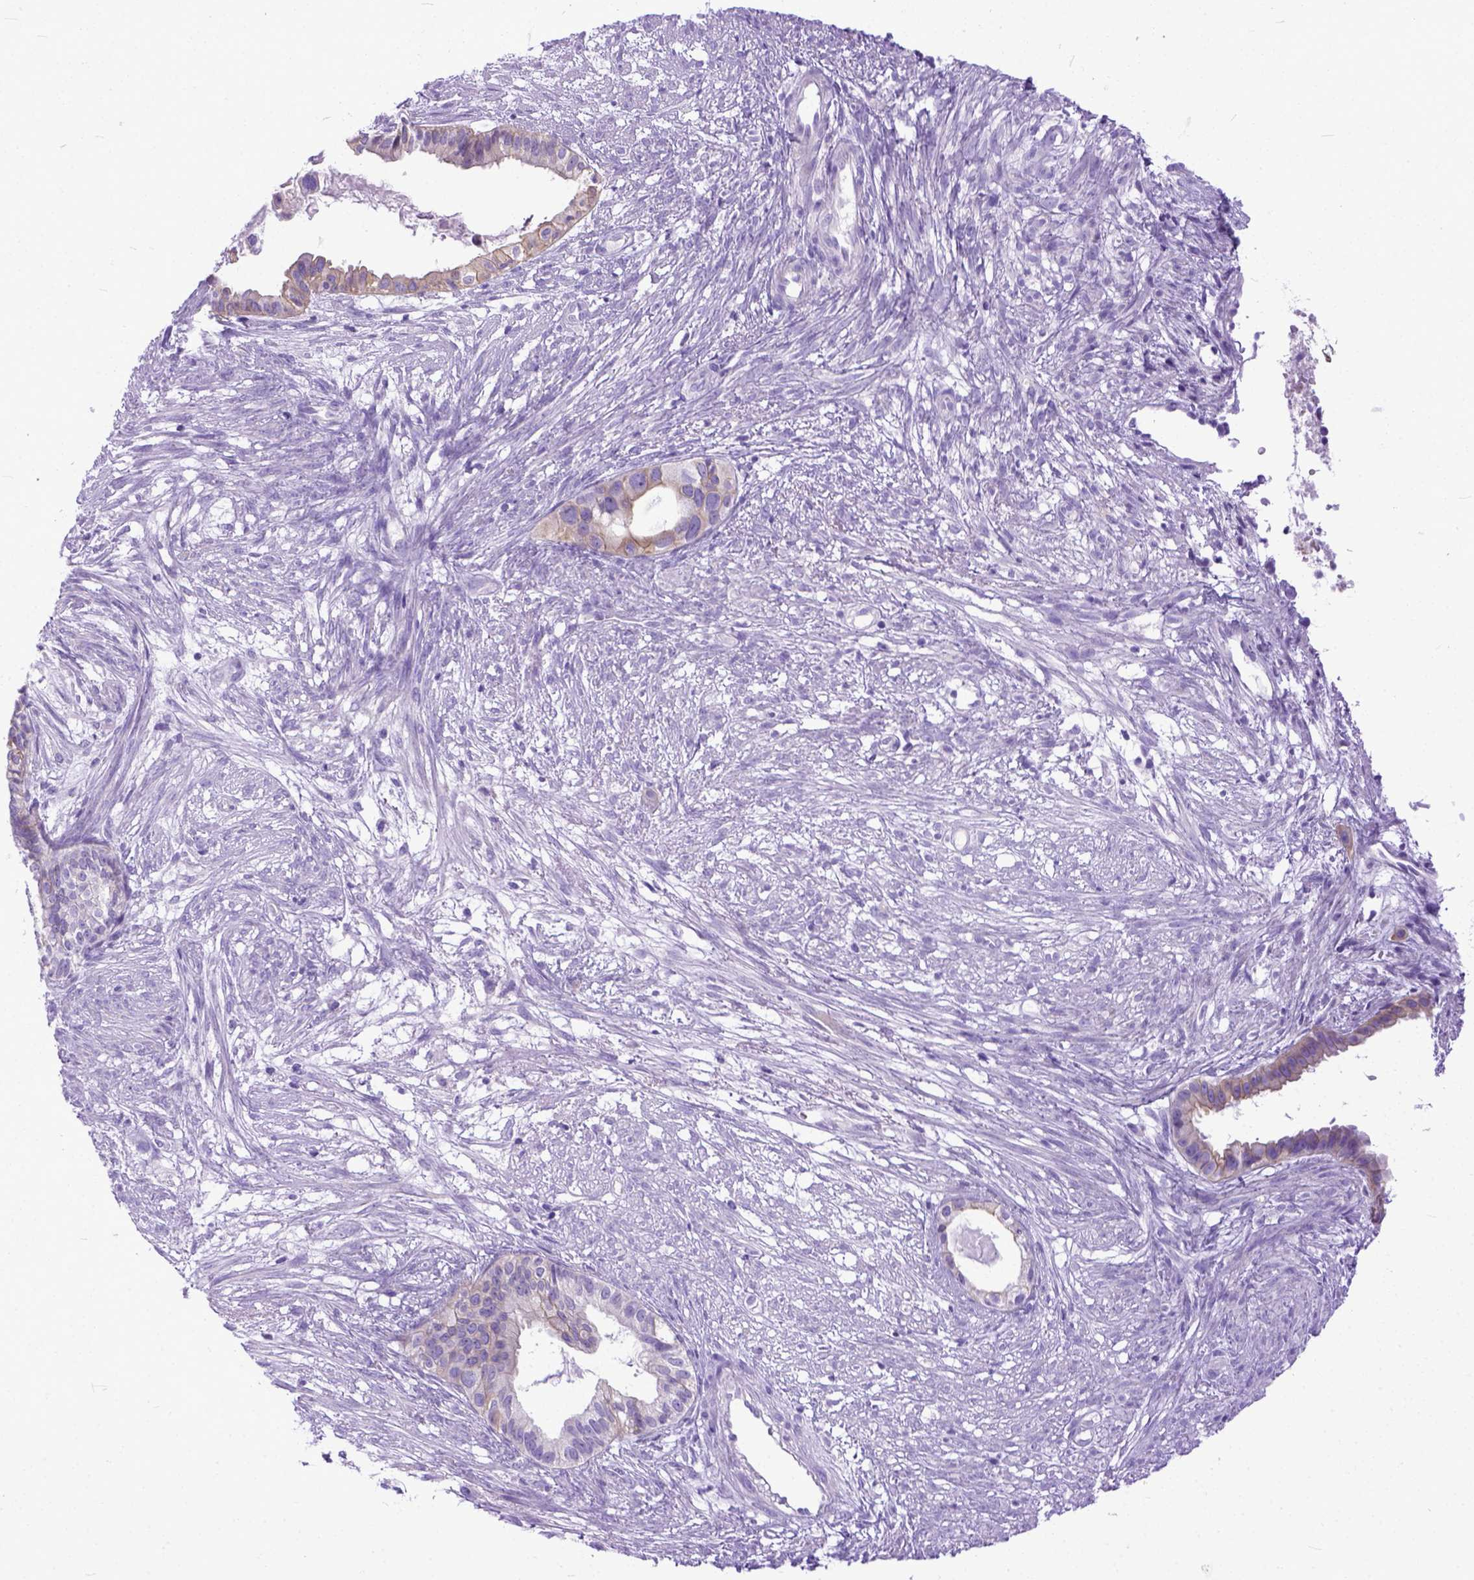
{"staining": {"intensity": "weak", "quantity": "25%-75%", "location": "cytoplasmic/membranous"}, "tissue": "endometrial cancer", "cell_type": "Tumor cells", "image_type": "cancer", "snomed": [{"axis": "morphology", "description": "Adenocarcinoma, NOS"}, {"axis": "topography", "description": "Endometrium"}], "caption": "A photomicrograph of endometrial cancer stained for a protein shows weak cytoplasmic/membranous brown staining in tumor cells.", "gene": "PPL", "patient": {"sex": "female", "age": 86}}